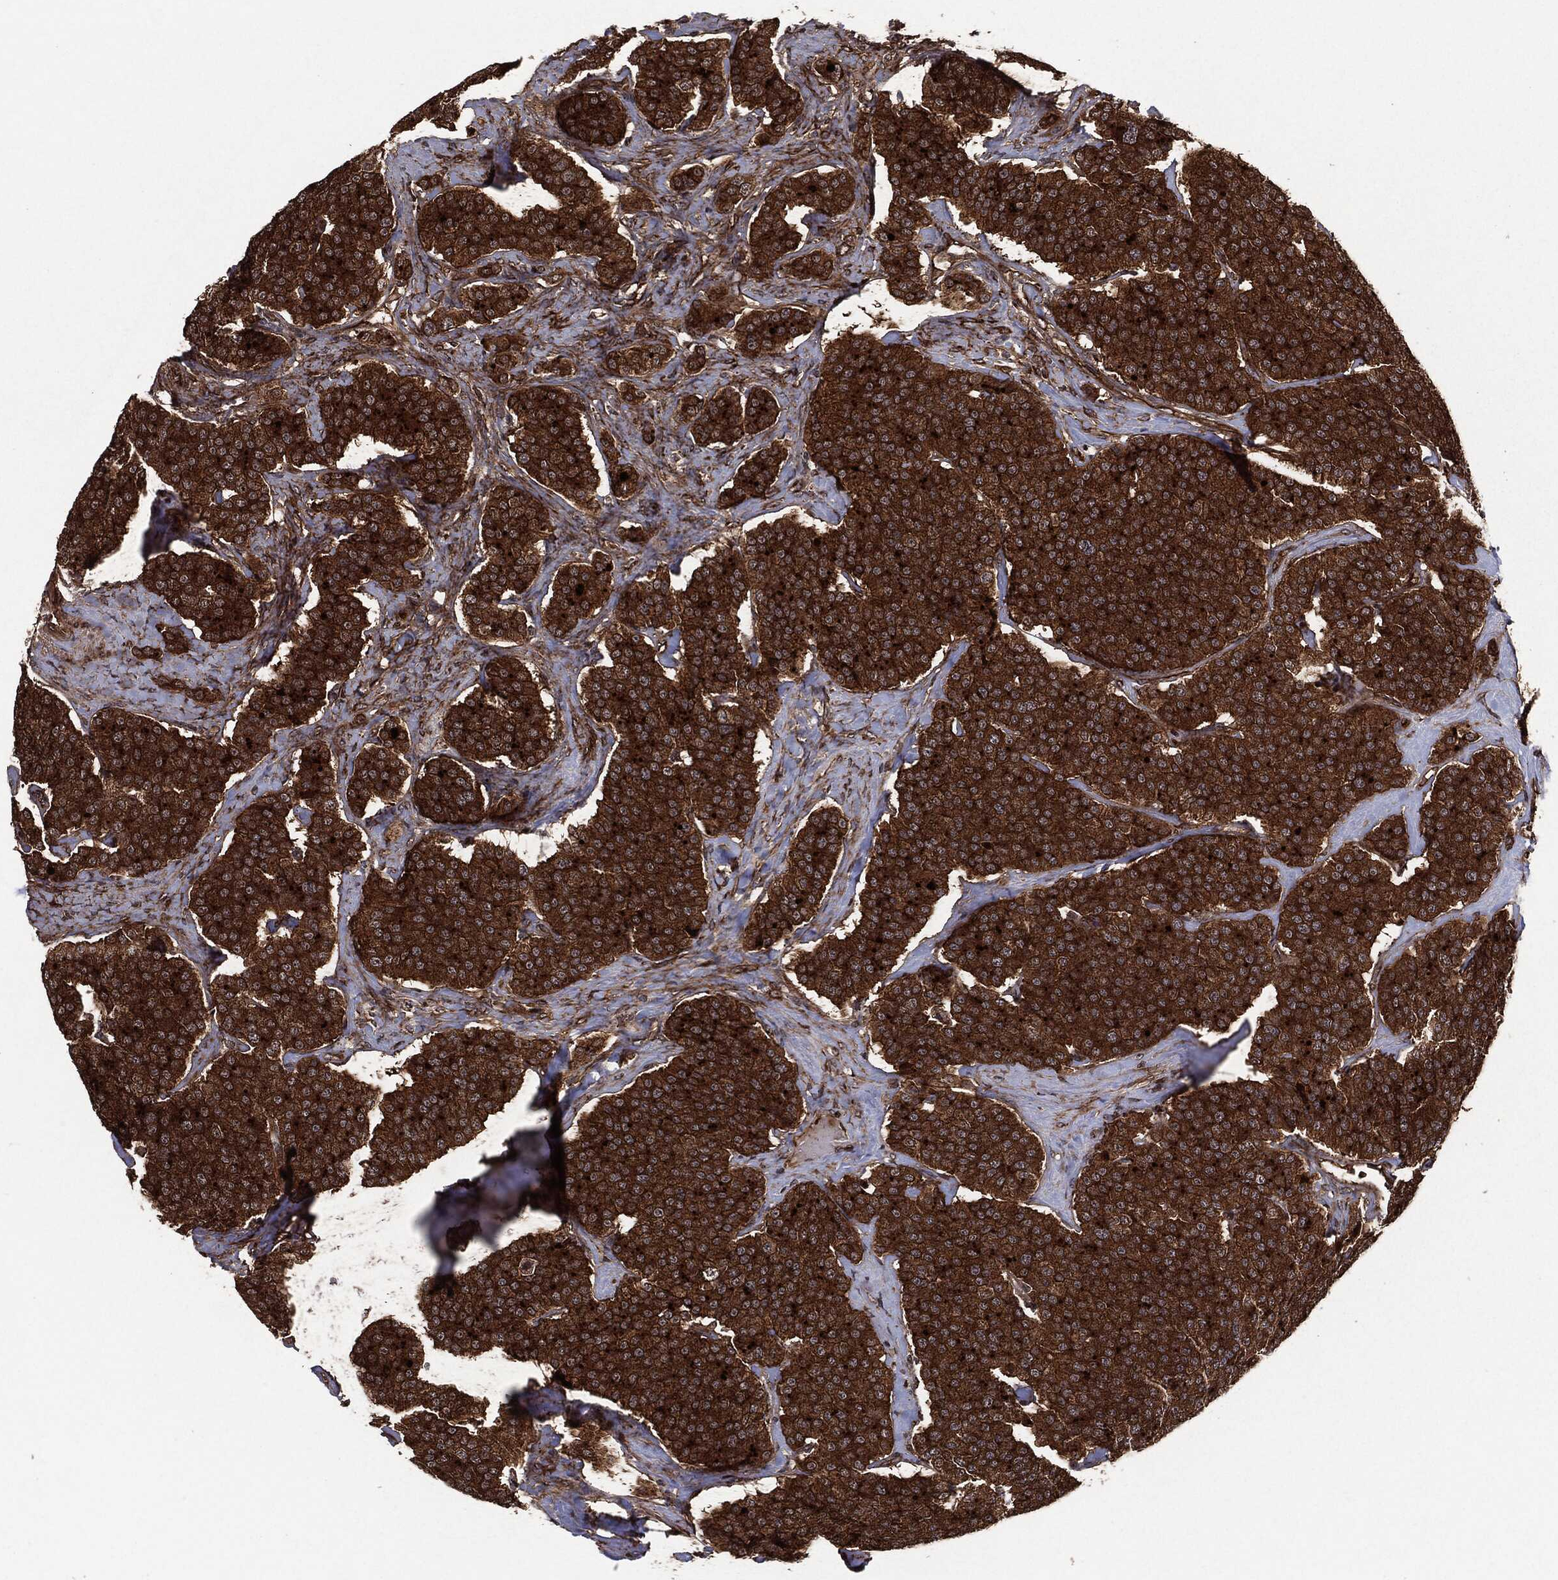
{"staining": {"intensity": "strong", "quantity": ">75%", "location": "cytoplasmic/membranous"}, "tissue": "carcinoid", "cell_type": "Tumor cells", "image_type": "cancer", "snomed": [{"axis": "morphology", "description": "Carcinoid, malignant, NOS"}, {"axis": "topography", "description": "Small intestine"}], "caption": "Carcinoid stained with IHC demonstrates strong cytoplasmic/membranous staining in about >75% of tumor cells.", "gene": "BCAR1", "patient": {"sex": "female", "age": 58}}